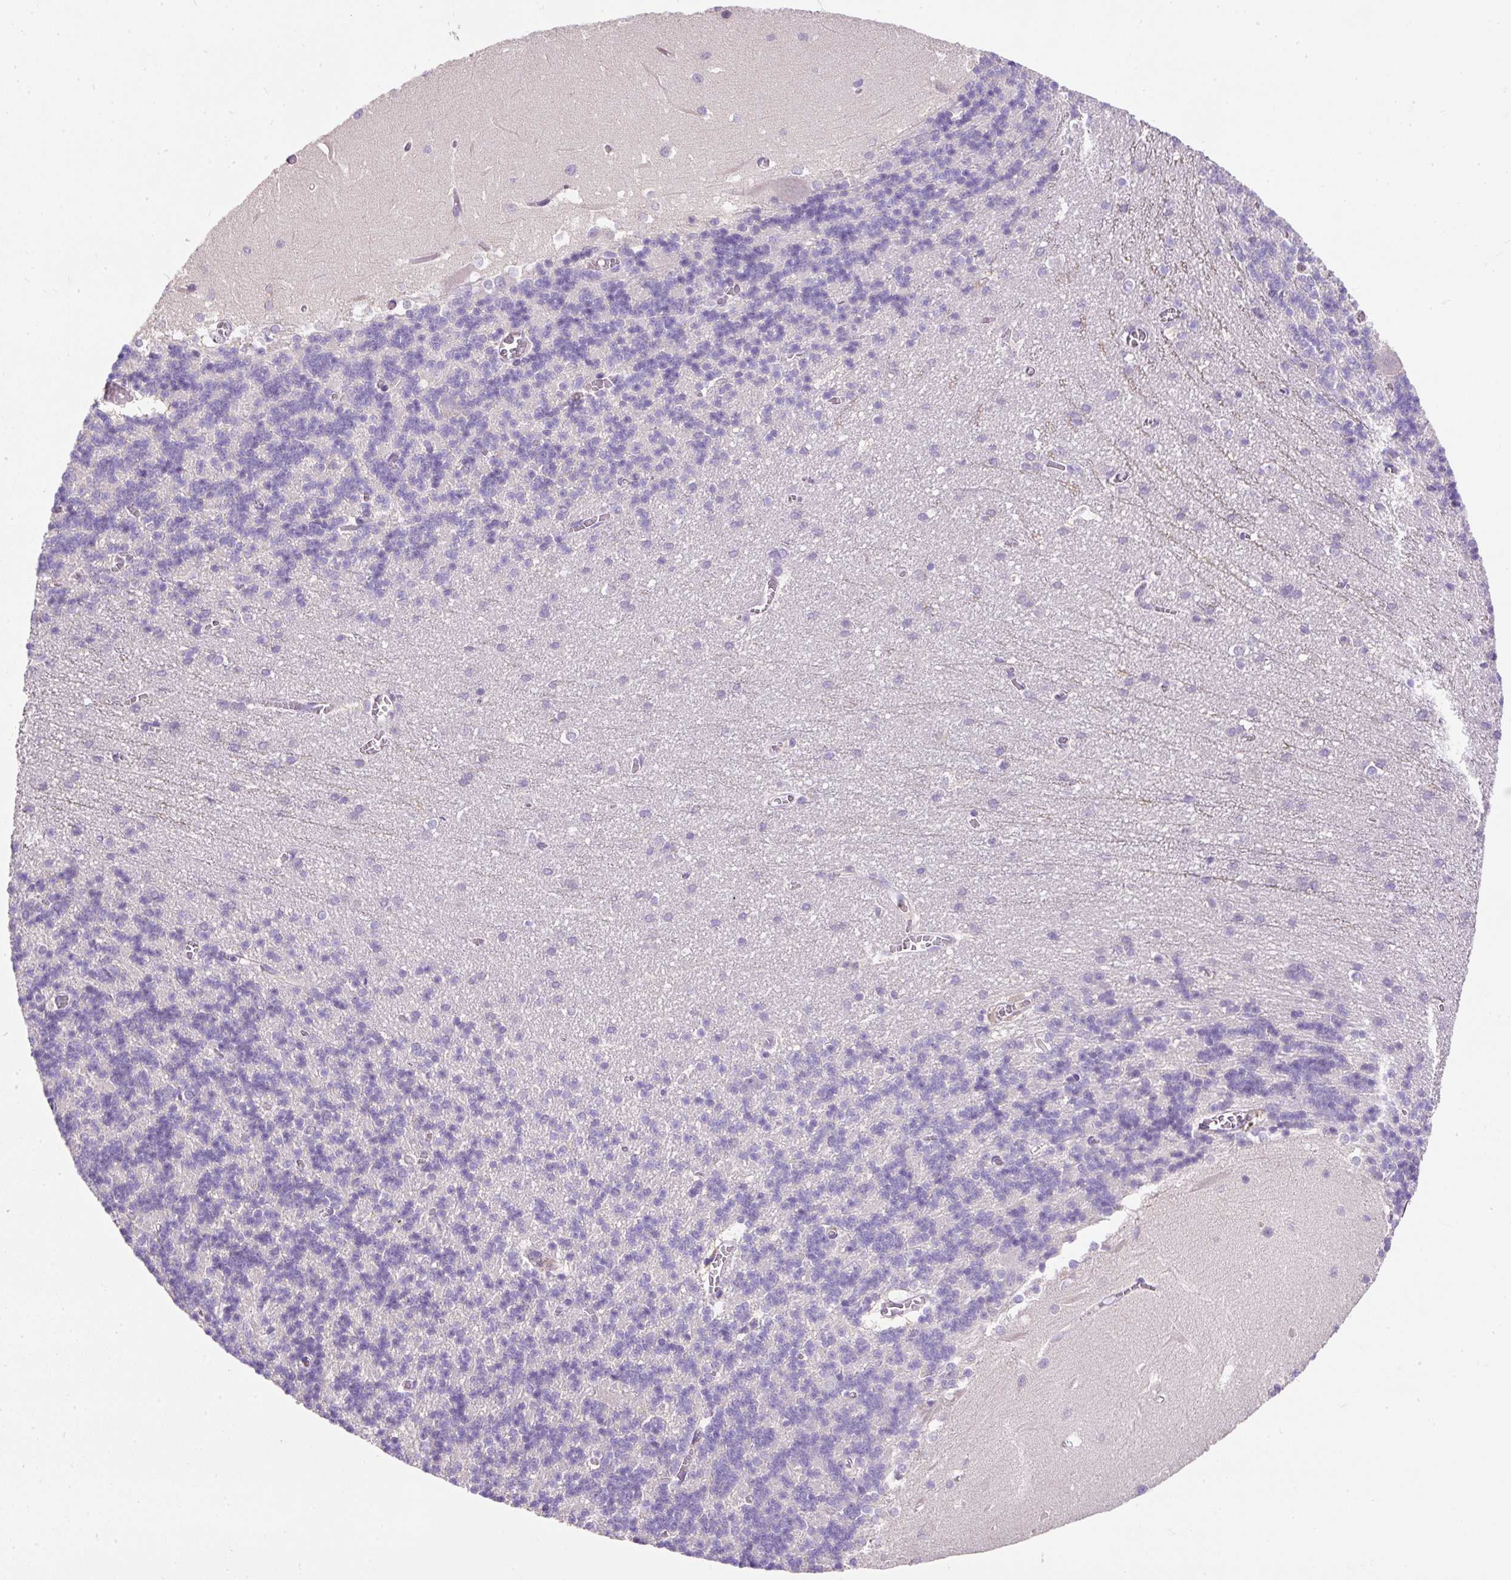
{"staining": {"intensity": "negative", "quantity": "none", "location": "none"}, "tissue": "cerebellum", "cell_type": "Cells in granular layer", "image_type": "normal", "snomed": [{"axis": "morphology", "description": "Normal tissue, NOS"}, {"axis": "topography", "description": "Cerebellum"}], "caption": "Human cerebellum stained for a protein using immunohistochemistry (IHC) demonstrates no expression in cells in granular layer.", "gene": "SUSD5", "patient": {"sex": "male", "age": 37}}